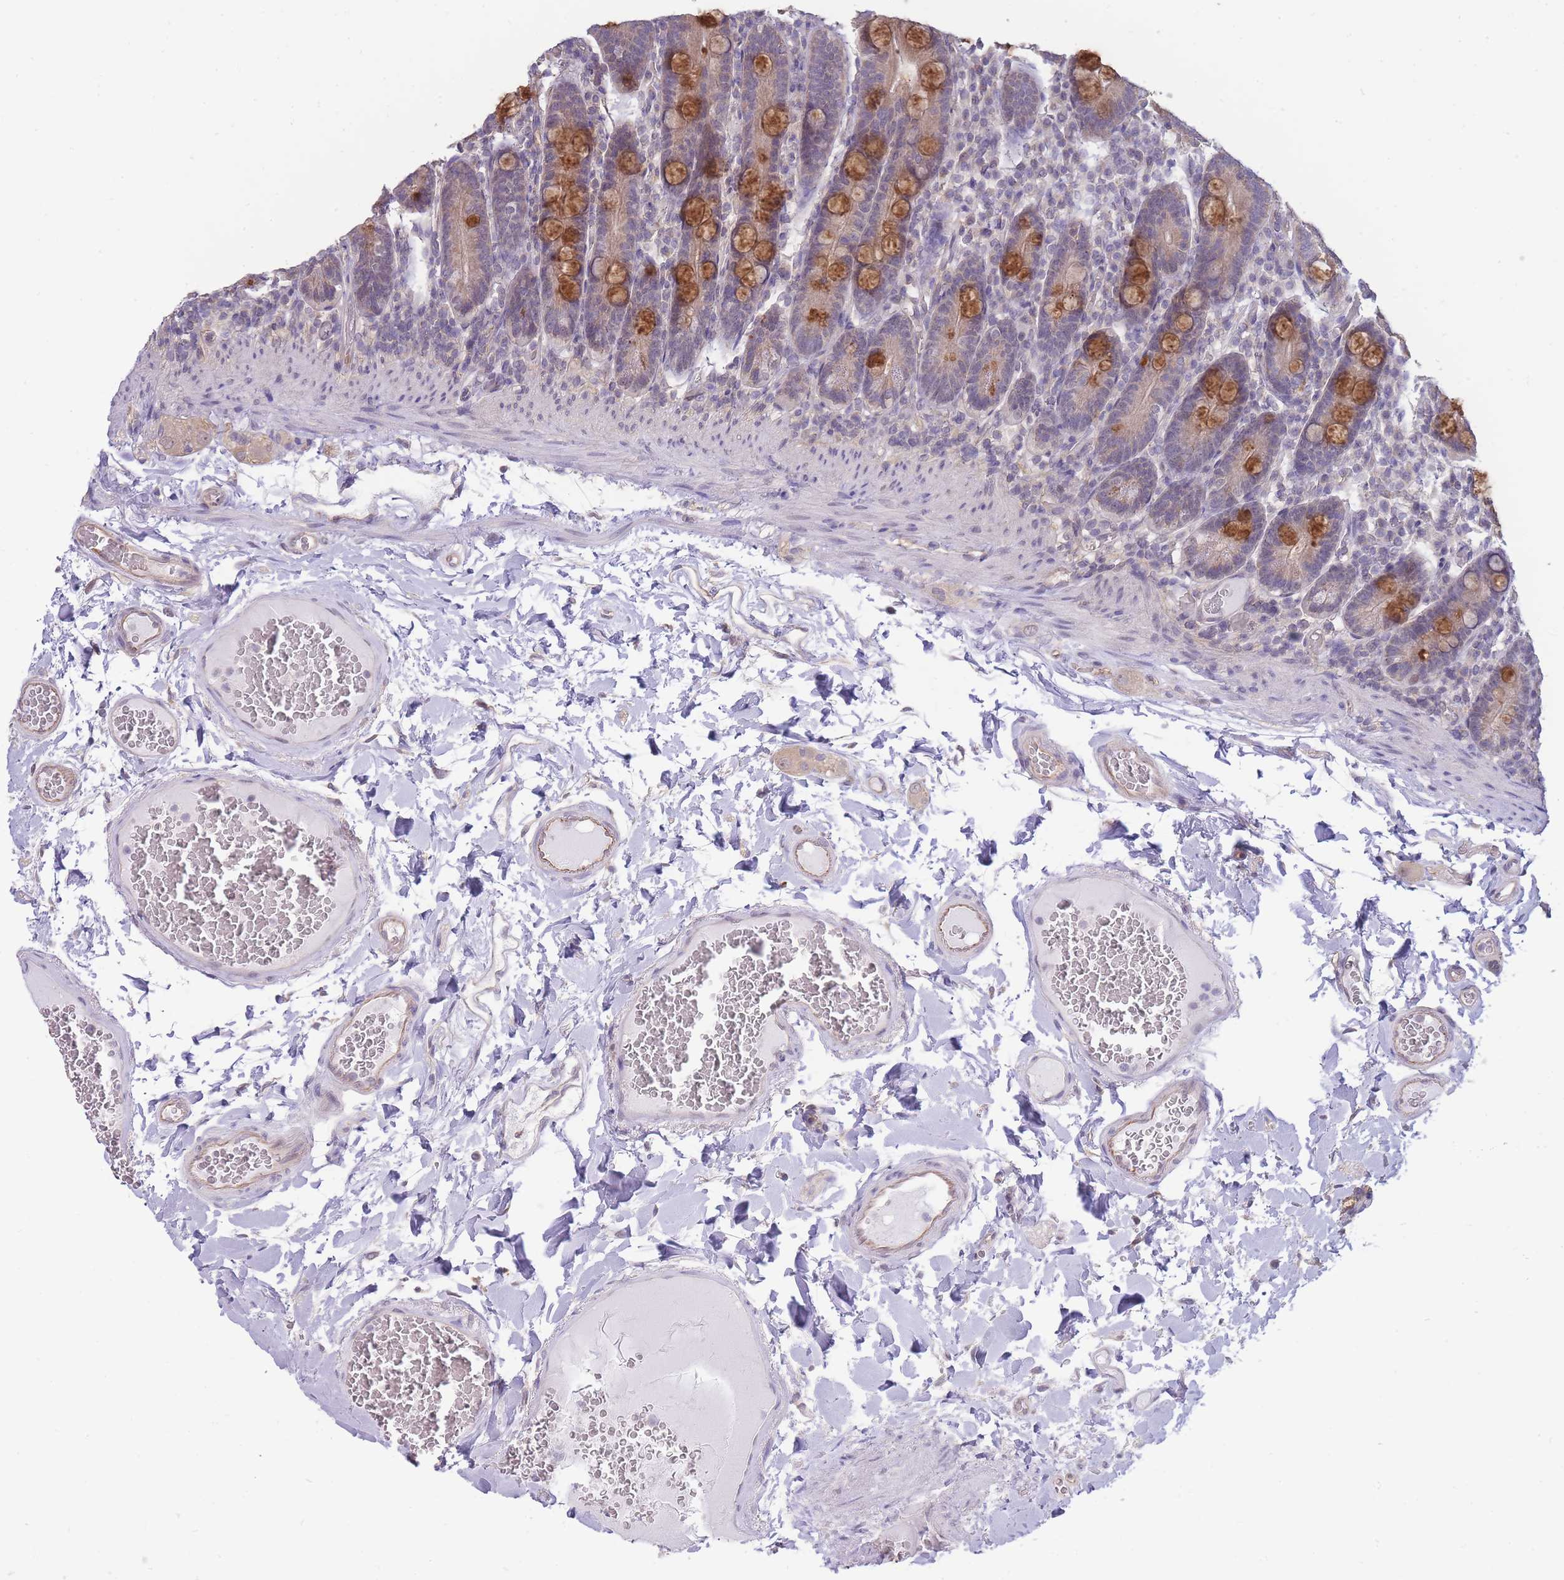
{"staining": {"intensity": "moderate", "quantity": "25%-75%", "location": "cytoplasmic/membranous"}, "tissue": "duodenum", "cell_type": "Glandular cells", "image_type": "normal", "snomed": [{"axis": "morphology", "description": "Normal tissue, NOS"}, {"axis": "topography", "description": "Duodenum"}], "caption": "Immunohistochemistry image of normal duodenum stained for a protein (brown), which demonstrates medium levels of moderate cytoplasmic/membranous staining in about 25%-75% of glandular cells.", "gene": "C19orf25", "patient": {"sex": "female", "age": 62}}